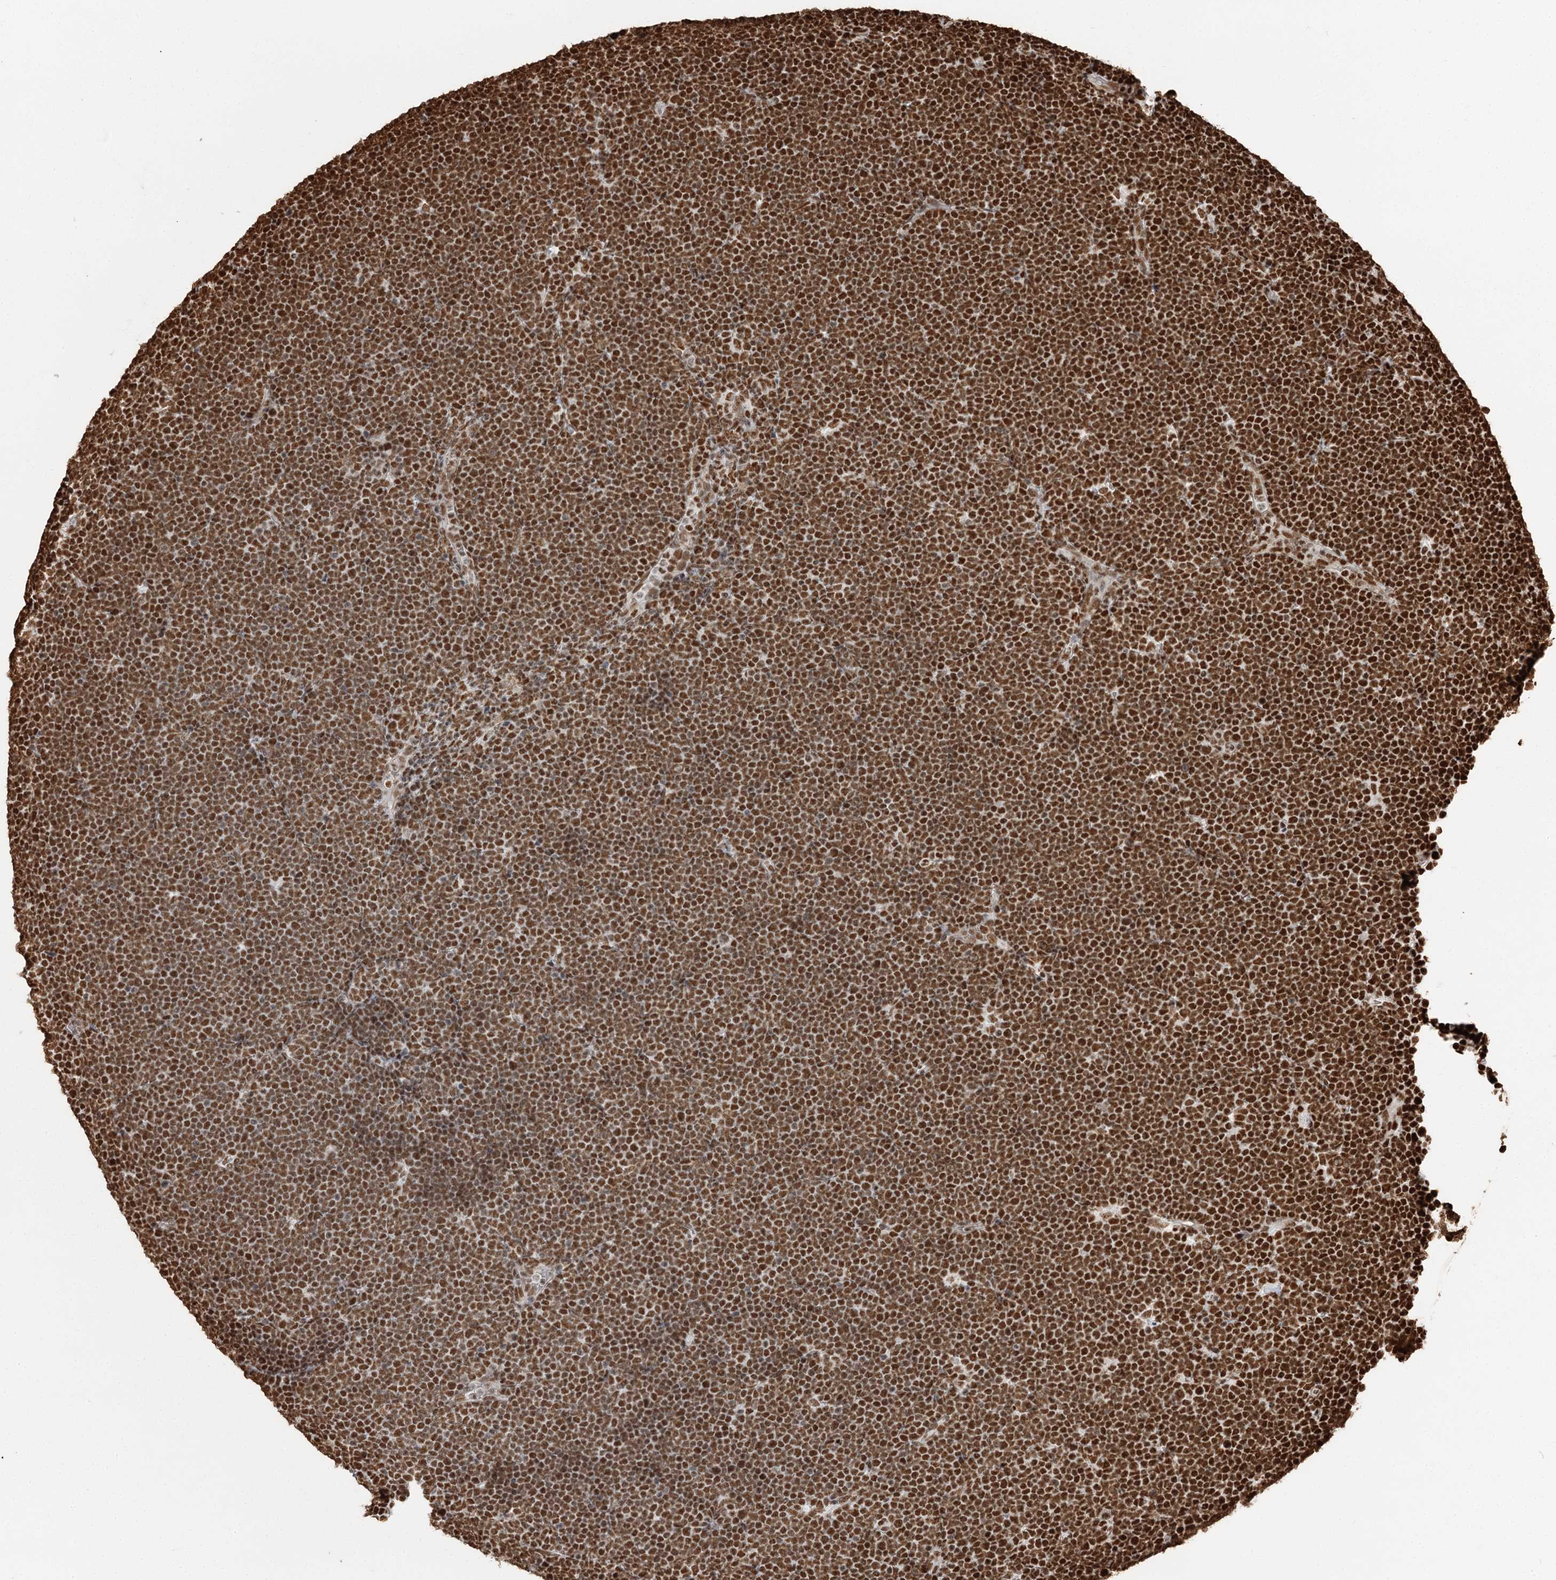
{"staining": {"intensity": "strong", "quantity": ">75%", "location": "nuclear"}, "tissue": "lymphoma", "cell_type": "Tumor cells", "image_type": "cancer", "snomed": [{"axis": "morphology", "description": "Malignant lymphoma, non-Hodgkin's type, High grade"}, {"axis": "topography", "description": "Lymph node"}], "caption": "Brown immunohistochemical staining in malignant lymphoma, non-Hodgkin's type (high-grade) displays strong nuclear expression in approximately >75% of tumor cells.", "gene": "RBBP7", "patient": {"sex": "male", "age": 13}}